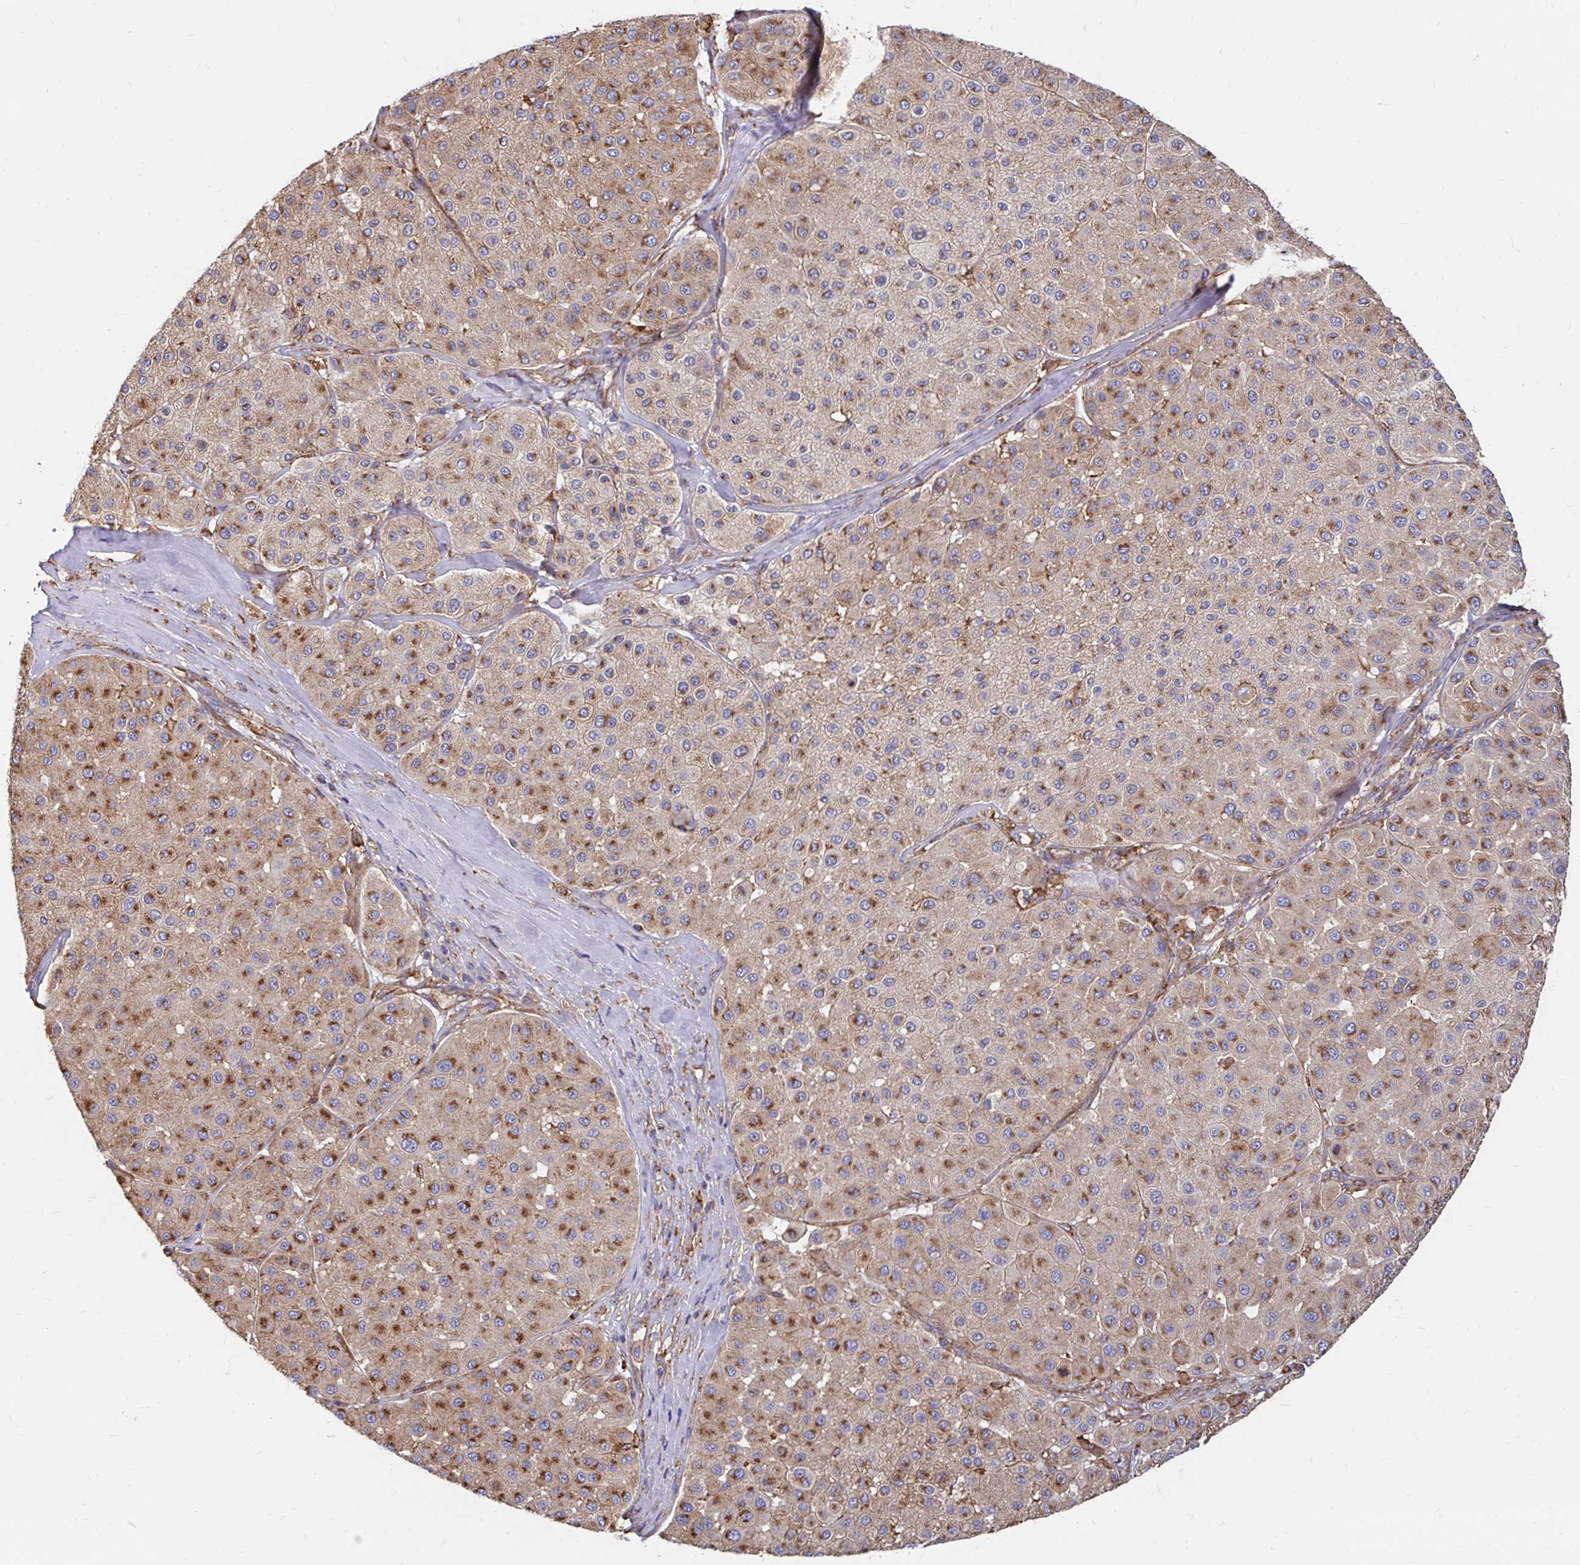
{"staining": {"intensity": "moderate", "quantity": ">75%", "location": "cytoplasmic/membranous"}, "tissue": "melanoma", "cell_type": "Tumor cells", "image_type": "cancer", "snomed": [{"axis": "morphology", "description": "Malignant melanoma, Metastatic site"}, {"axis": "topography", "description": "Smooth muscle"}], "caption": "Tumor cells reveal medium levels of moderate cytoplasmic/membranous positivity in approximately >75% of cells in human malignant melanoma (metastatic site).", "gene": "CLTC", "patient": {"sex": "male", "age": 41}}